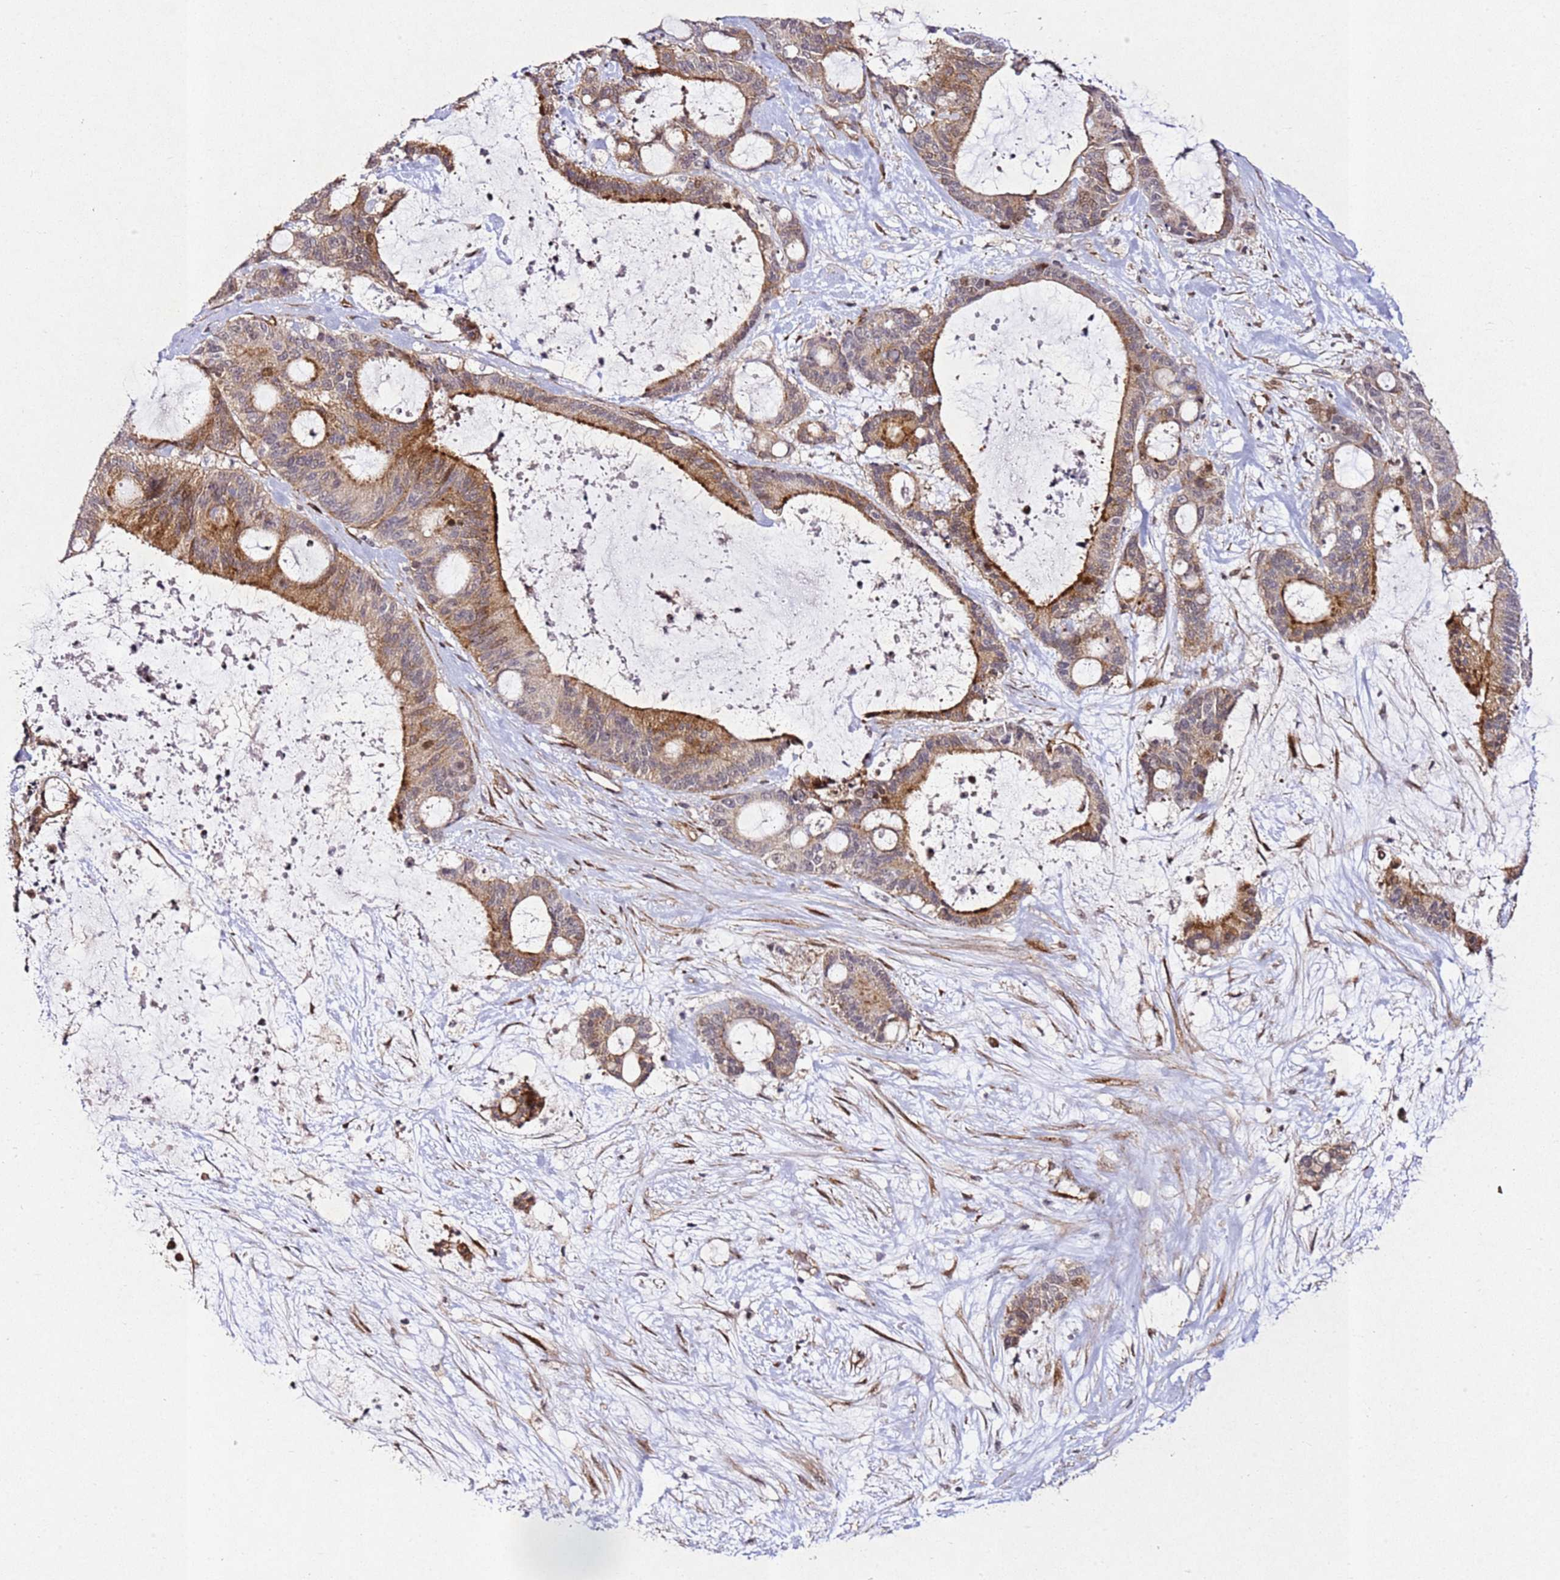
{"staining": {"intensity": "moderate", "quantity": ">75%", "location": "cytoplasmic/membranous"}, "tissue": "liver cancer", "cell_type": "Tumor cells", "image_type": "cancer", "snomed": [{"axis": "morphology", "description": "Normal tissue, NOS"}, {"axis": "morphology", "description": "Cholangiocarcinoma"}, {"axis": "topography", "description": "Liver"}, {"axis": "topography", "description": "Peripheral nerve tissue"}], "caption": "Immunohistochemical staining of human liver cholangiocarcinoma demonstrates medium levels of moderate cytoplasmic/membranous staining in about >75% of tumor cells.", "gene": "ZNF296", "patient": {"sex": "female", "age": 73}}